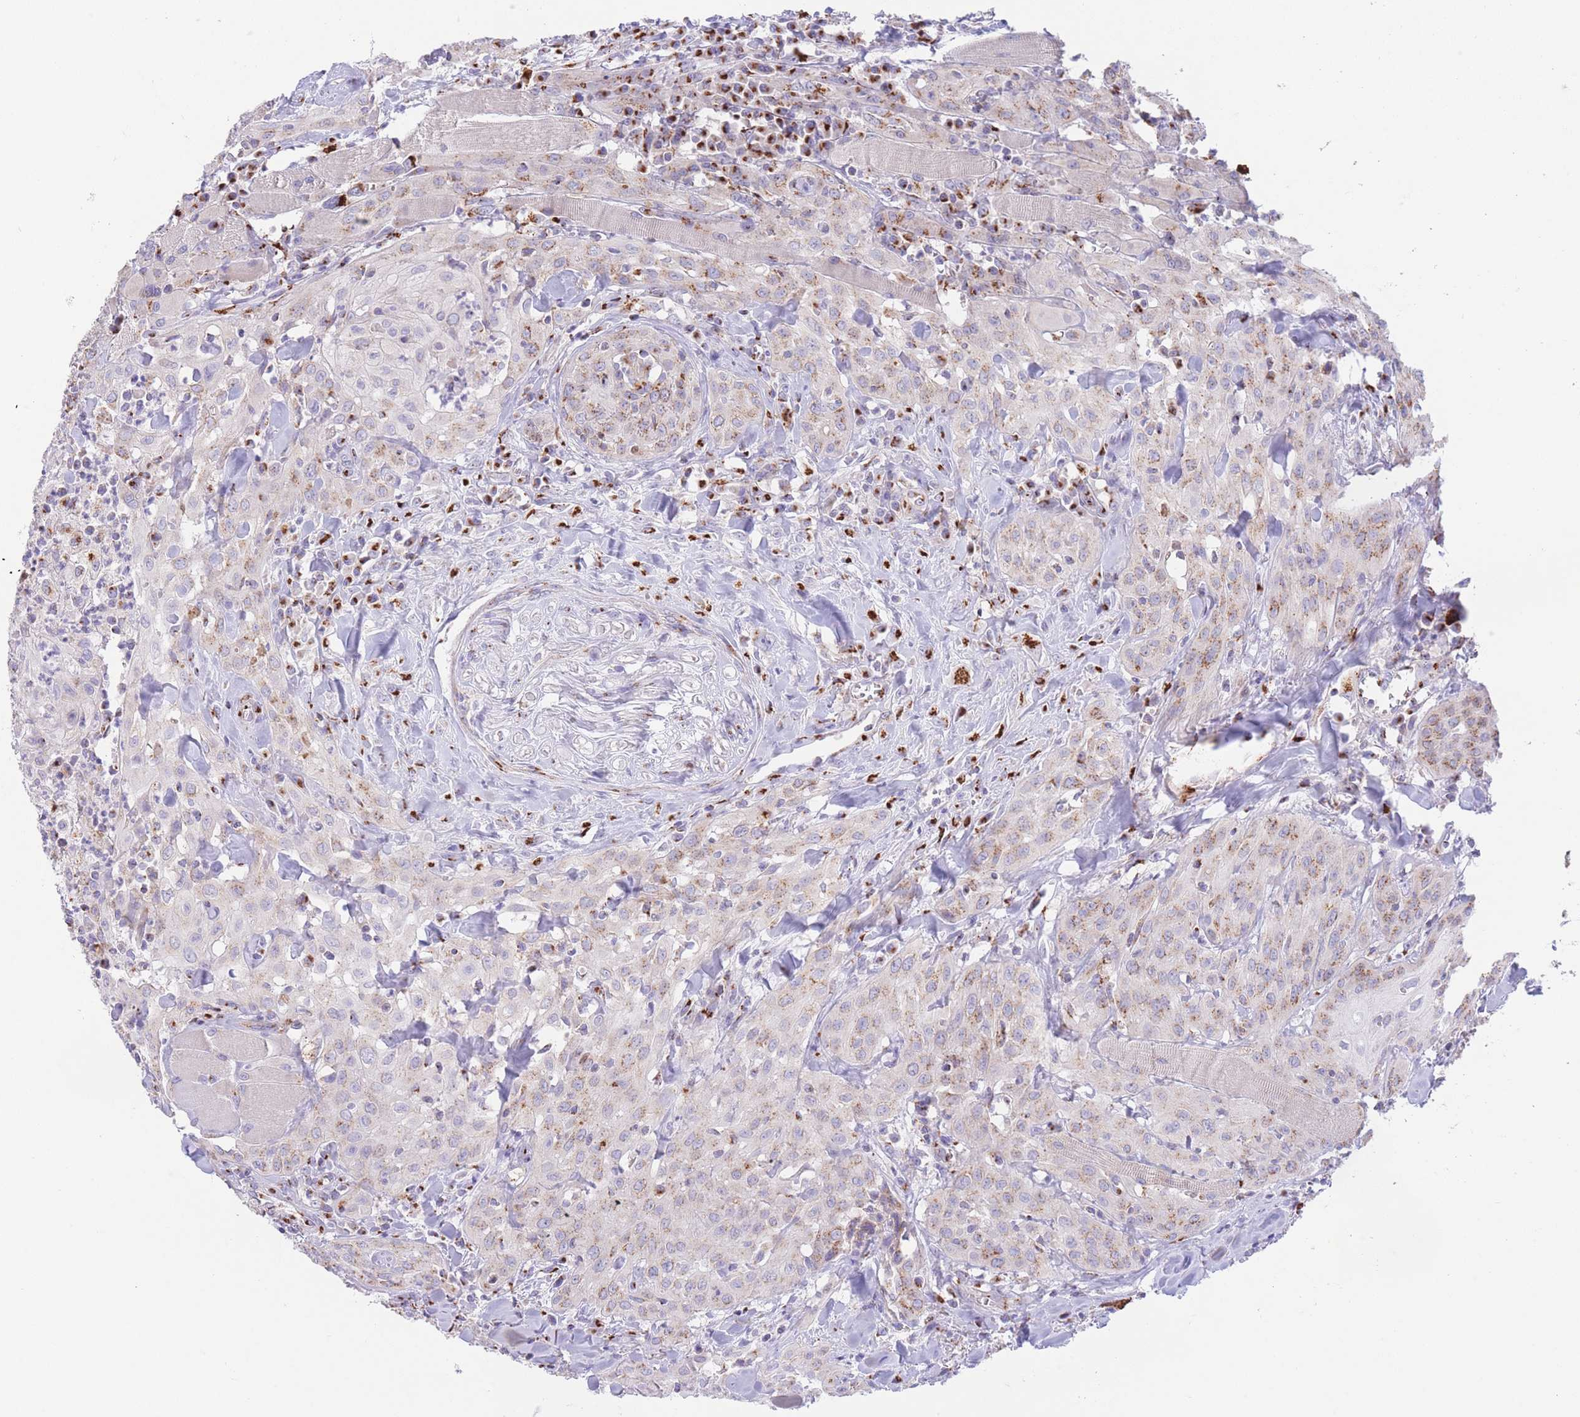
{"staining": {"intensity": "weak", "quantity": "25%-75%", "location": "cytoplasmic/membranous"}, "tissue": "head and neck cancer", "cell_type": "Tumor cells", "image_type": "cancer", "snomed": [{"axis": "morphology", "description": "Squamous cell carcinoma, NOS"}, {"axis": "topography", "description": "Oral tissue"}, {"axis": "topography", "description": "Head-Neck"}], "caption": "A high-resolution photomicrograph shows immunohistochemistry staining of head and neck squamous cell carcinoma, which shows weak cytoplasmic/membranous staining in approximately 25%-75% of tumor cells. Nuclei are stained in blue.", "gene": "MPND", "patient": {"sex": "female", "age": 70}}